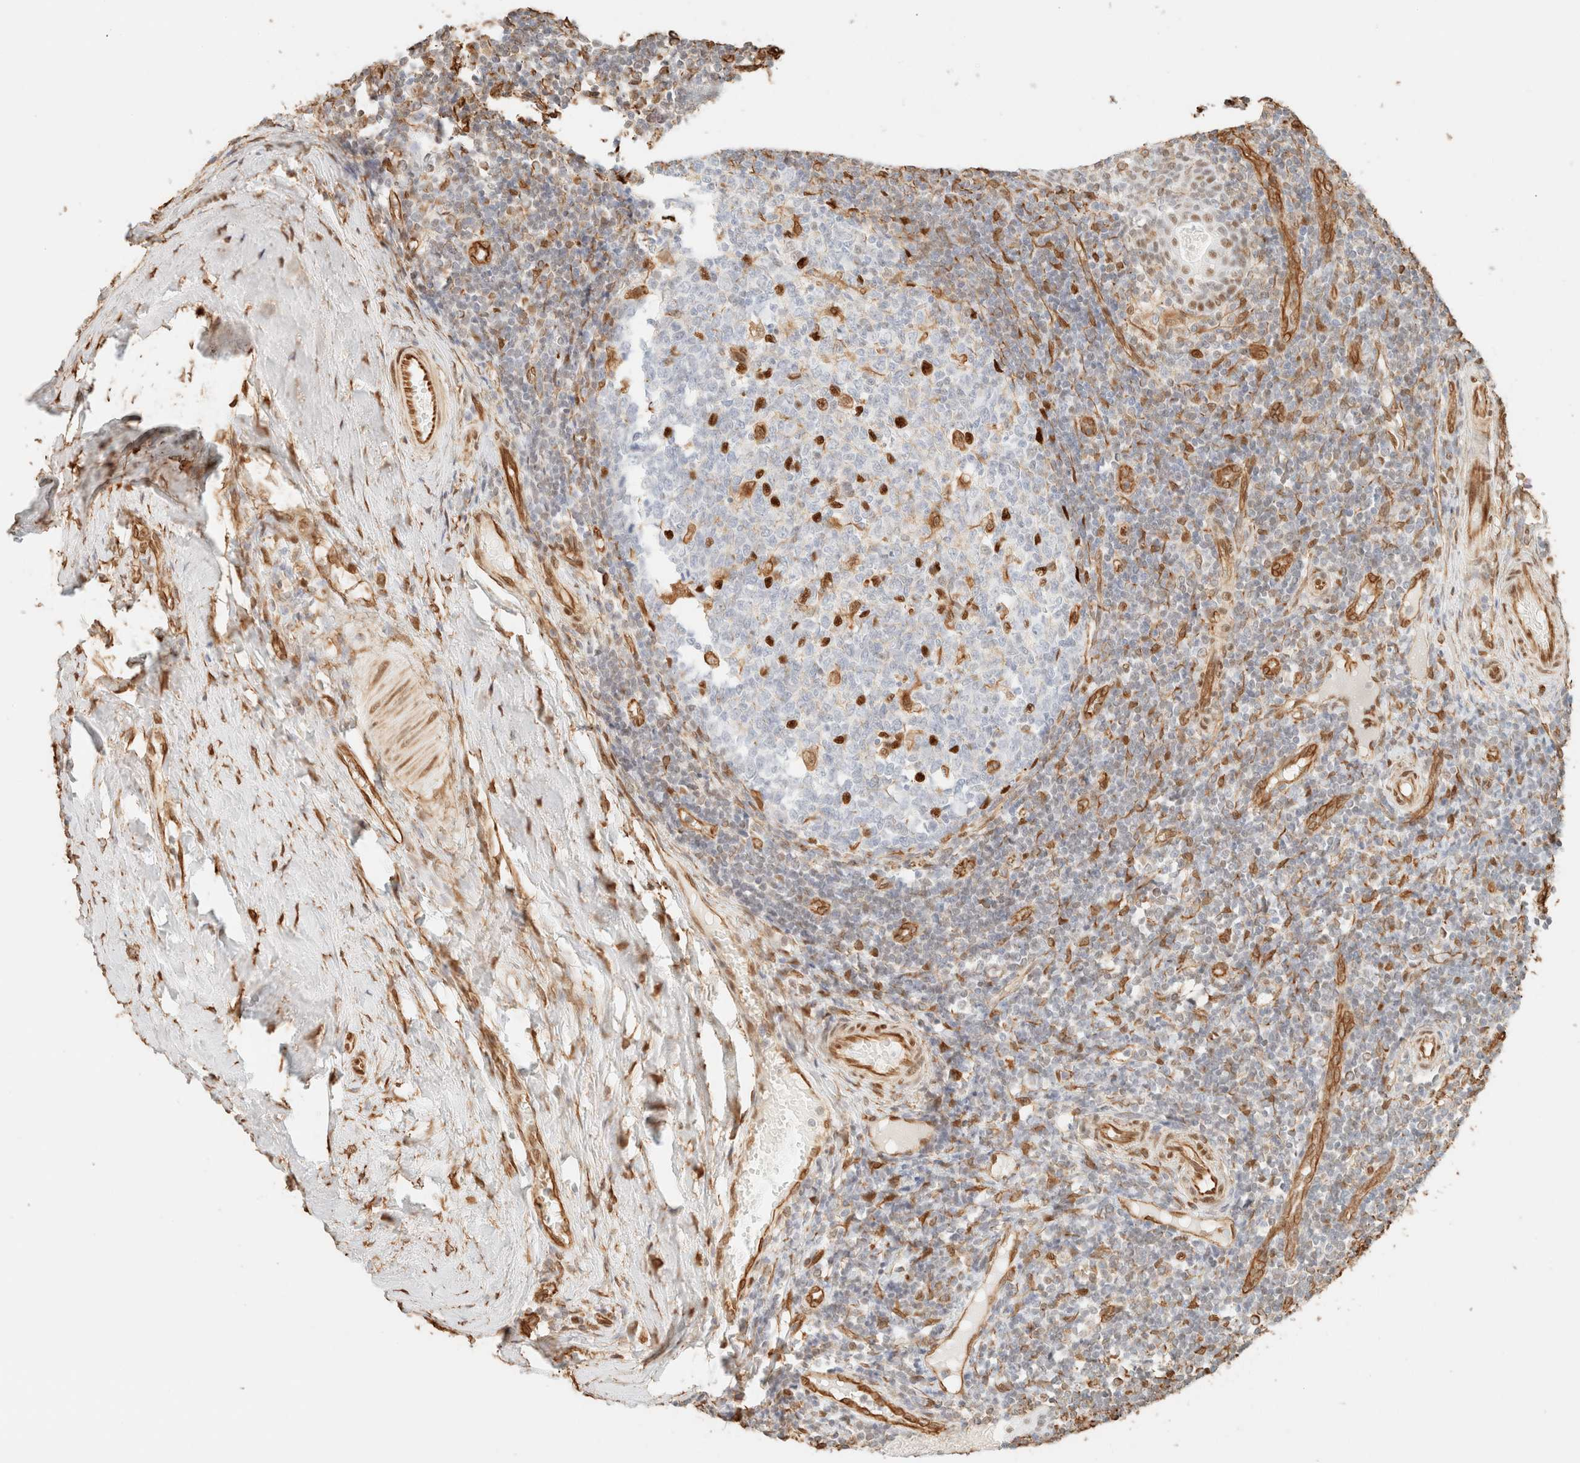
{"staining": {"intensity": "strong", "quantity": "<25%", "location": "nuclear"}, "tissue": "tonsil", "cell_type": "Germinal center cells", "image_type": "normal", "snomed": [{"axis": "morphology", "description": "Normal tissue, NOS"}, {"axis": "topography", "description": "Tonsil"}], "caption": "Germinal center cells display strong nuclear staining in about <25% of cells in normal tonsil.", "gene": "ZSCAN18", "patient": {"sex": "female", "age": 19}}